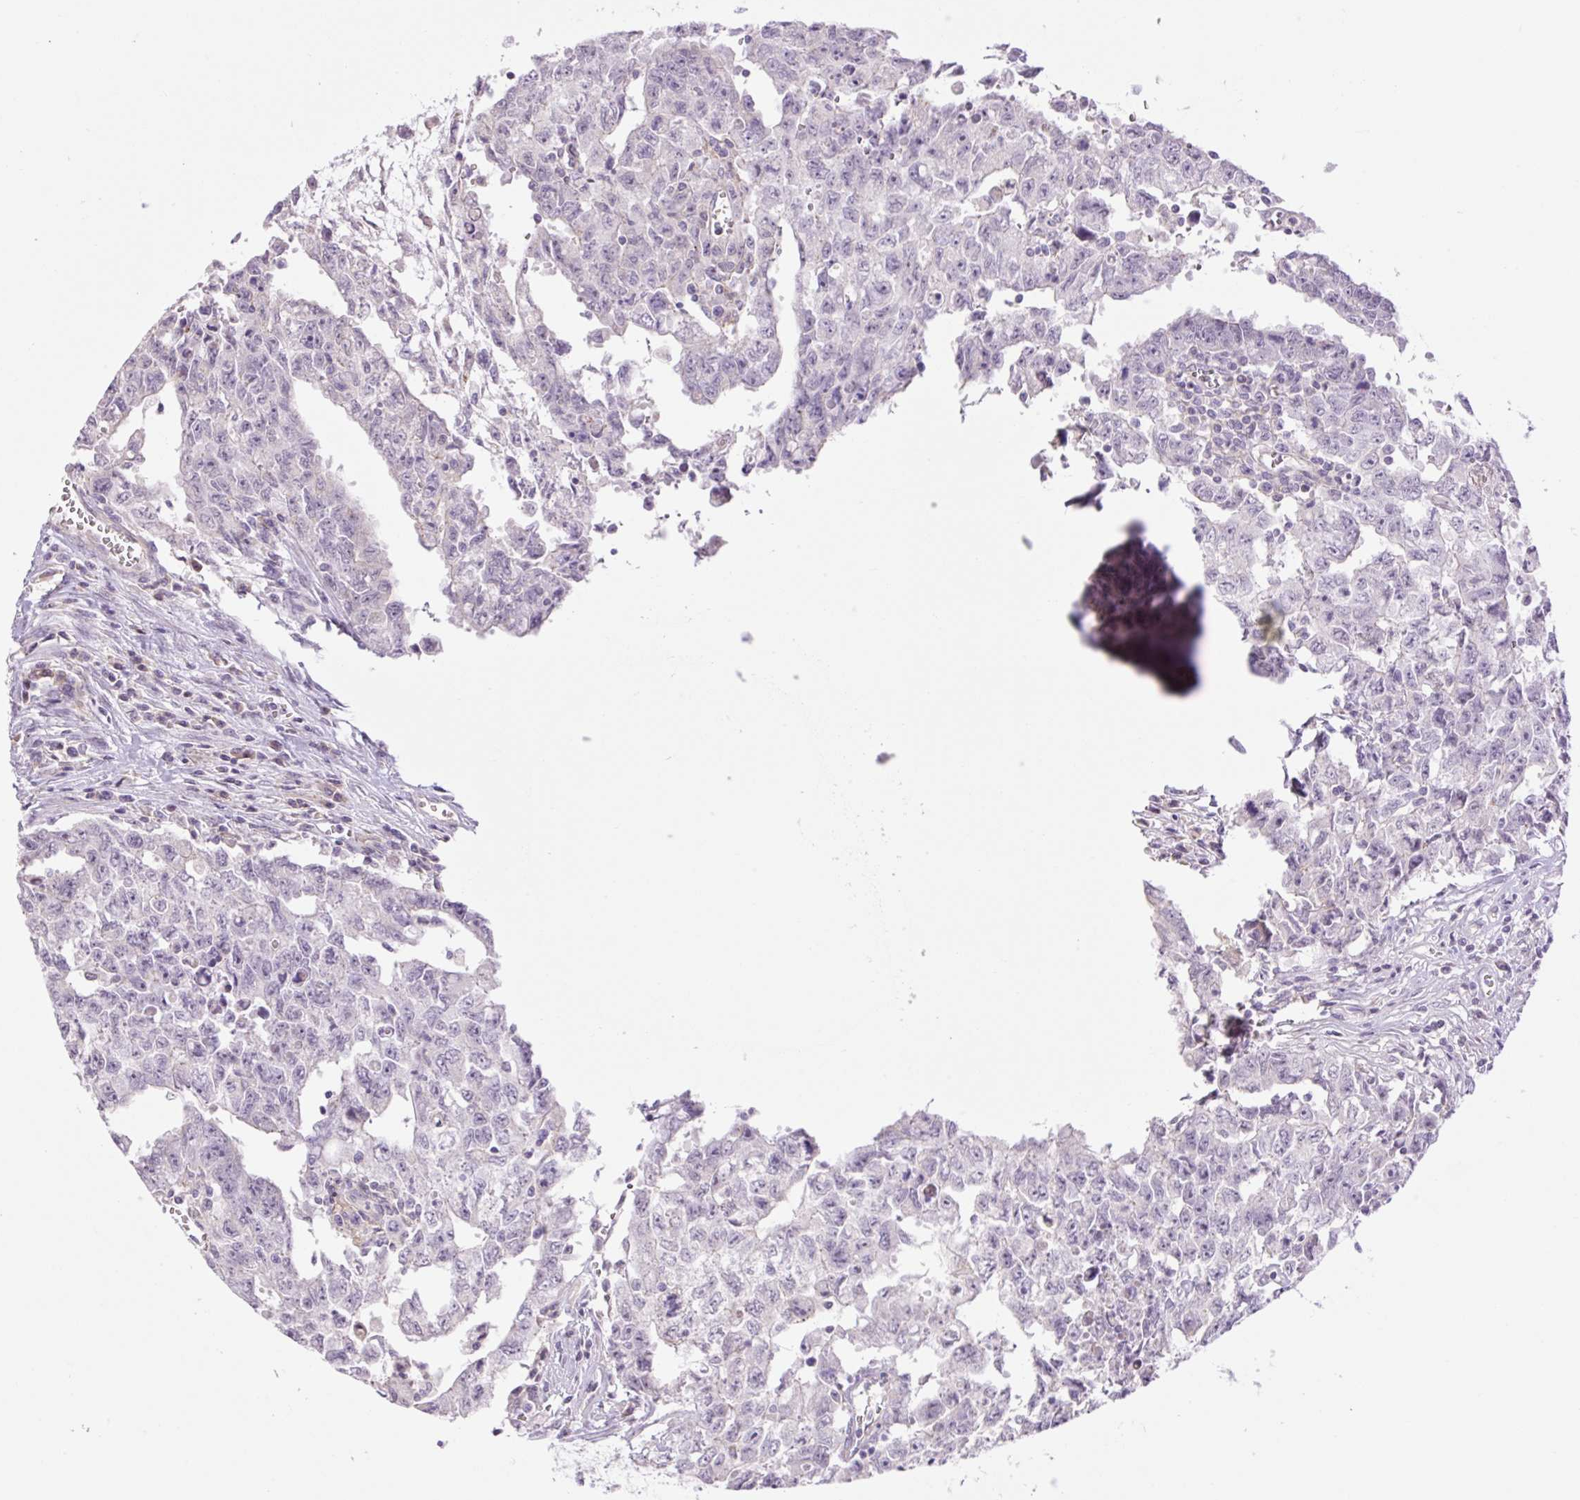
{"staining": {"intensity": "negative", "quantity": "none", "location": "none"}, "tissue": "testis cancer", "cell_type": "Tumor cells", "image_type": "cancer", "snomed": [{"axis": "morphology", "description": "Carcinoma, Embryonal, NOS"}, {"axis": "topography", "description": "Testis"}], "caption": "Testis cancer (embryonal carcinoma) was stained to show a protein in brown. There is no significant staining in tumor cells.", "gene": "GRID2", "patient": {"sex": "male", "age": 24}}